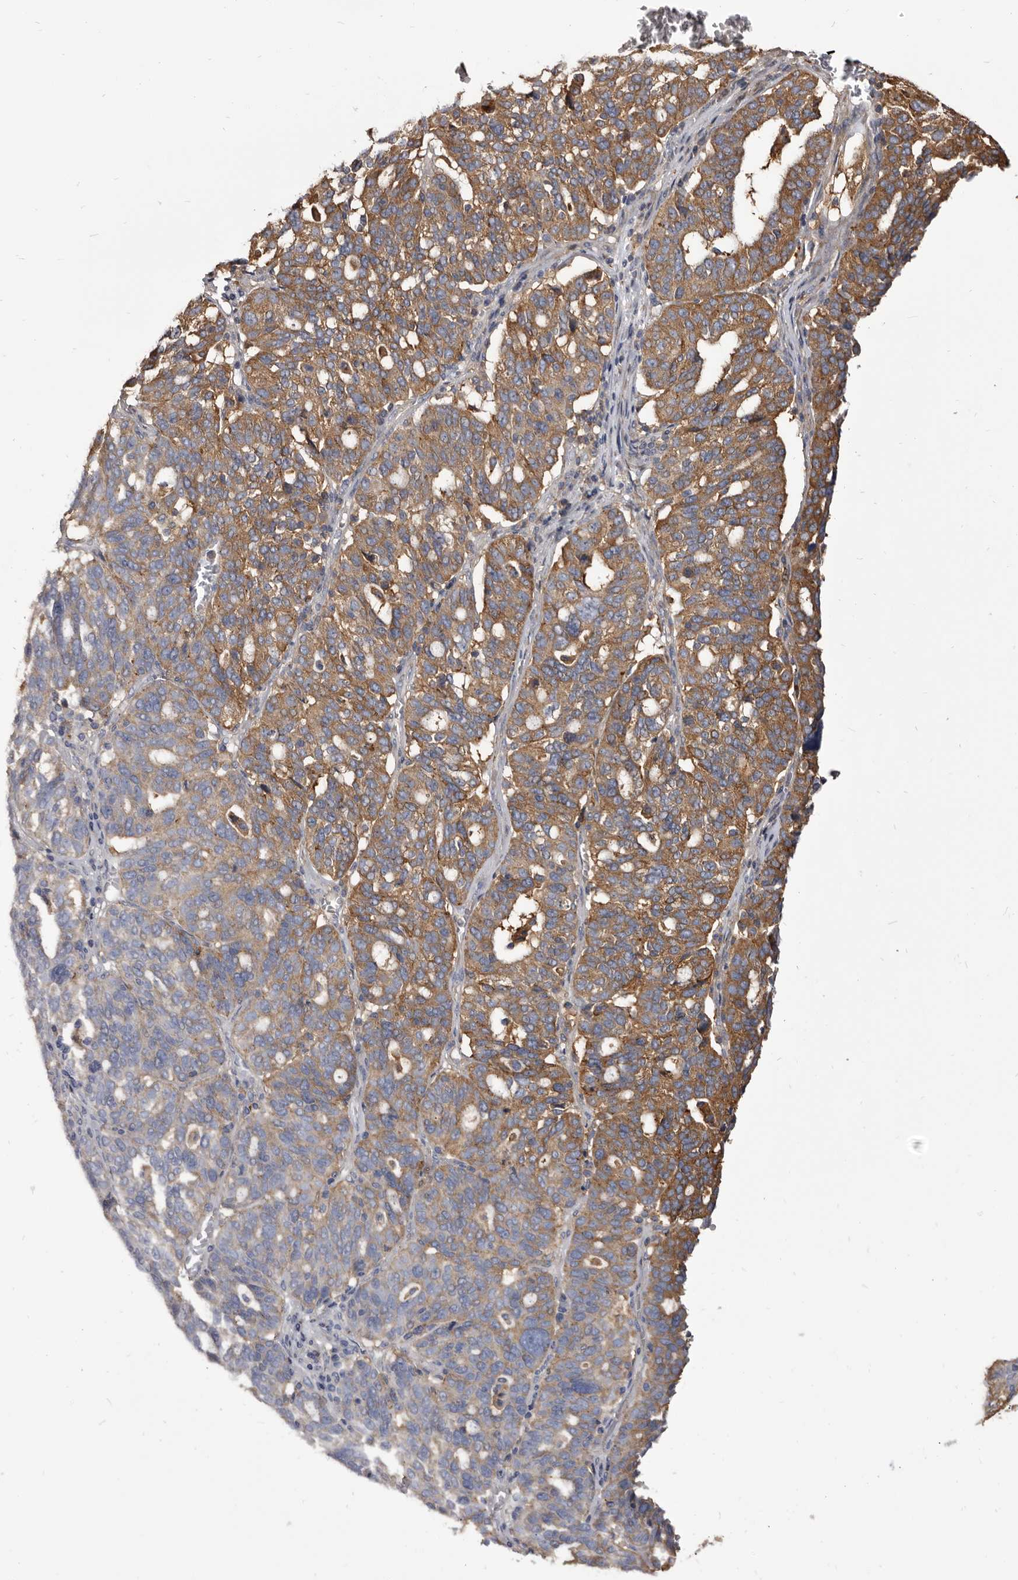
{"staining": {"intensity": "moderate", "quantity": ">75%", "location": "cytoplasmic/membranous"}, "tissue": "ovarian cancer", "cell_type": "Tumor cells", "image_type": "cancer", "snomed": [{"axis": "morphology", "description": "Cystadenocarcinoma, serous, NOS"}, {"axis": "topography", "description": "Ovary"}], "caption": "Protein expression analysis of human serous cystadenocarcinoma (ovarian) reveals moderate cytoplasmic/membranous positivity in about >75% of tumor cells. (Brightfield microscopy of DAB IHC at high magnification).", "gene": "TPD52", "patient": {"sex": "female", "age": 59}}